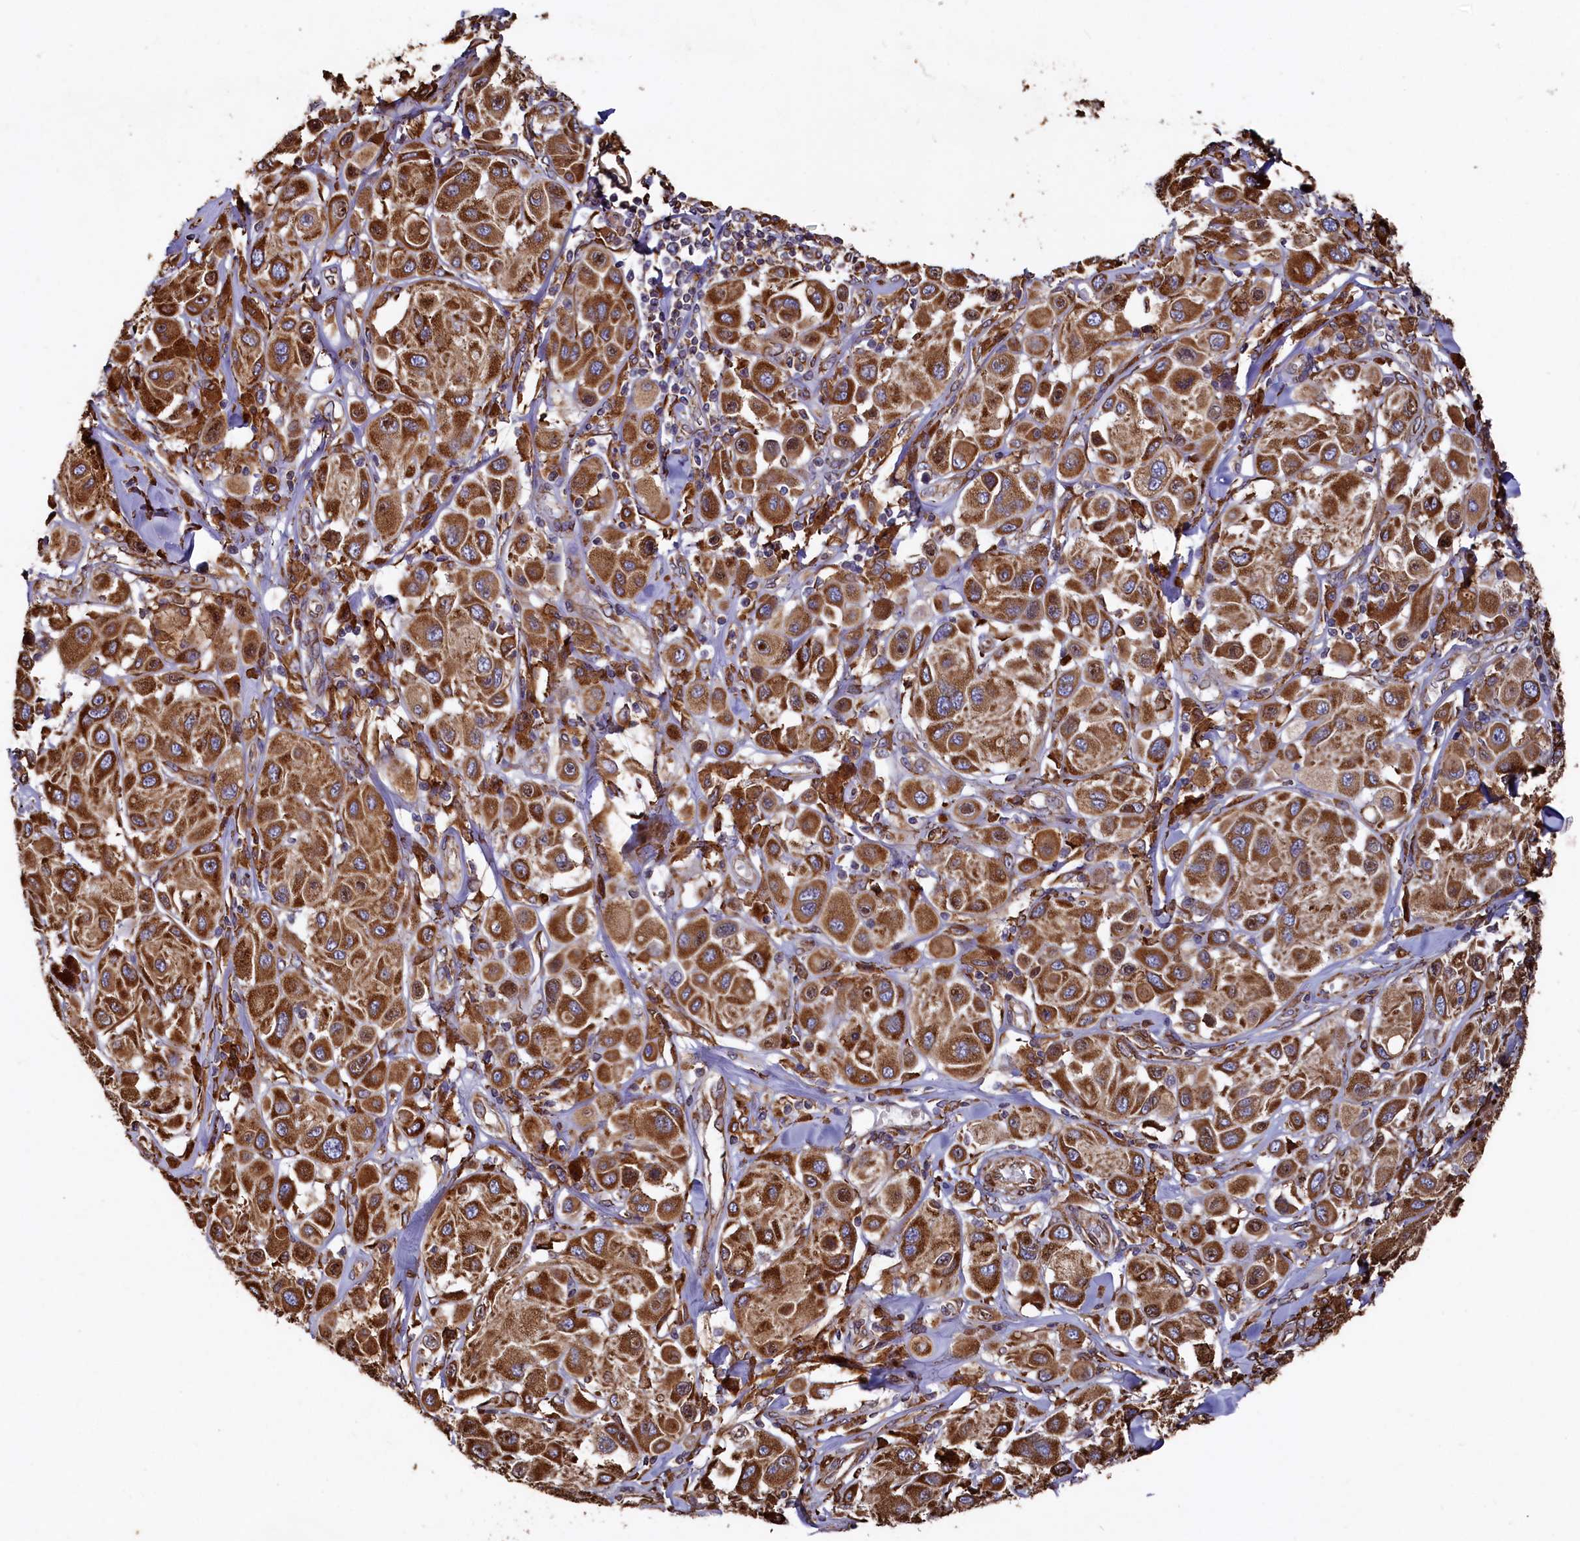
{"staining": {"intensity": "strong", "quantity": ">75%", "location": "cytoplasmic/membranous"}, "tissue": "melanoma", "cell_type": "Tumor cells", "image_type": "cancer", "snomed": [{"axis": "morphology", "description": "Malignant melanoma, Metastatic site"}, {"axis": "topography", "description": "Skin"}], "caption": "Malignant melanoma (metastatic site) was stained to show a protein in brown. There is high levels of strong cytoplasmic/membranous expression in approximately >75% of tumor cells. The protein of interest is stained brown, and the nuclei are stained in blue (DAB (3,3'-diaminobenzidine) IHC with brightfield microscopy, high magnification).", "gene": "NEURL1B", "patient": {"sex": "male", "age": 41}}